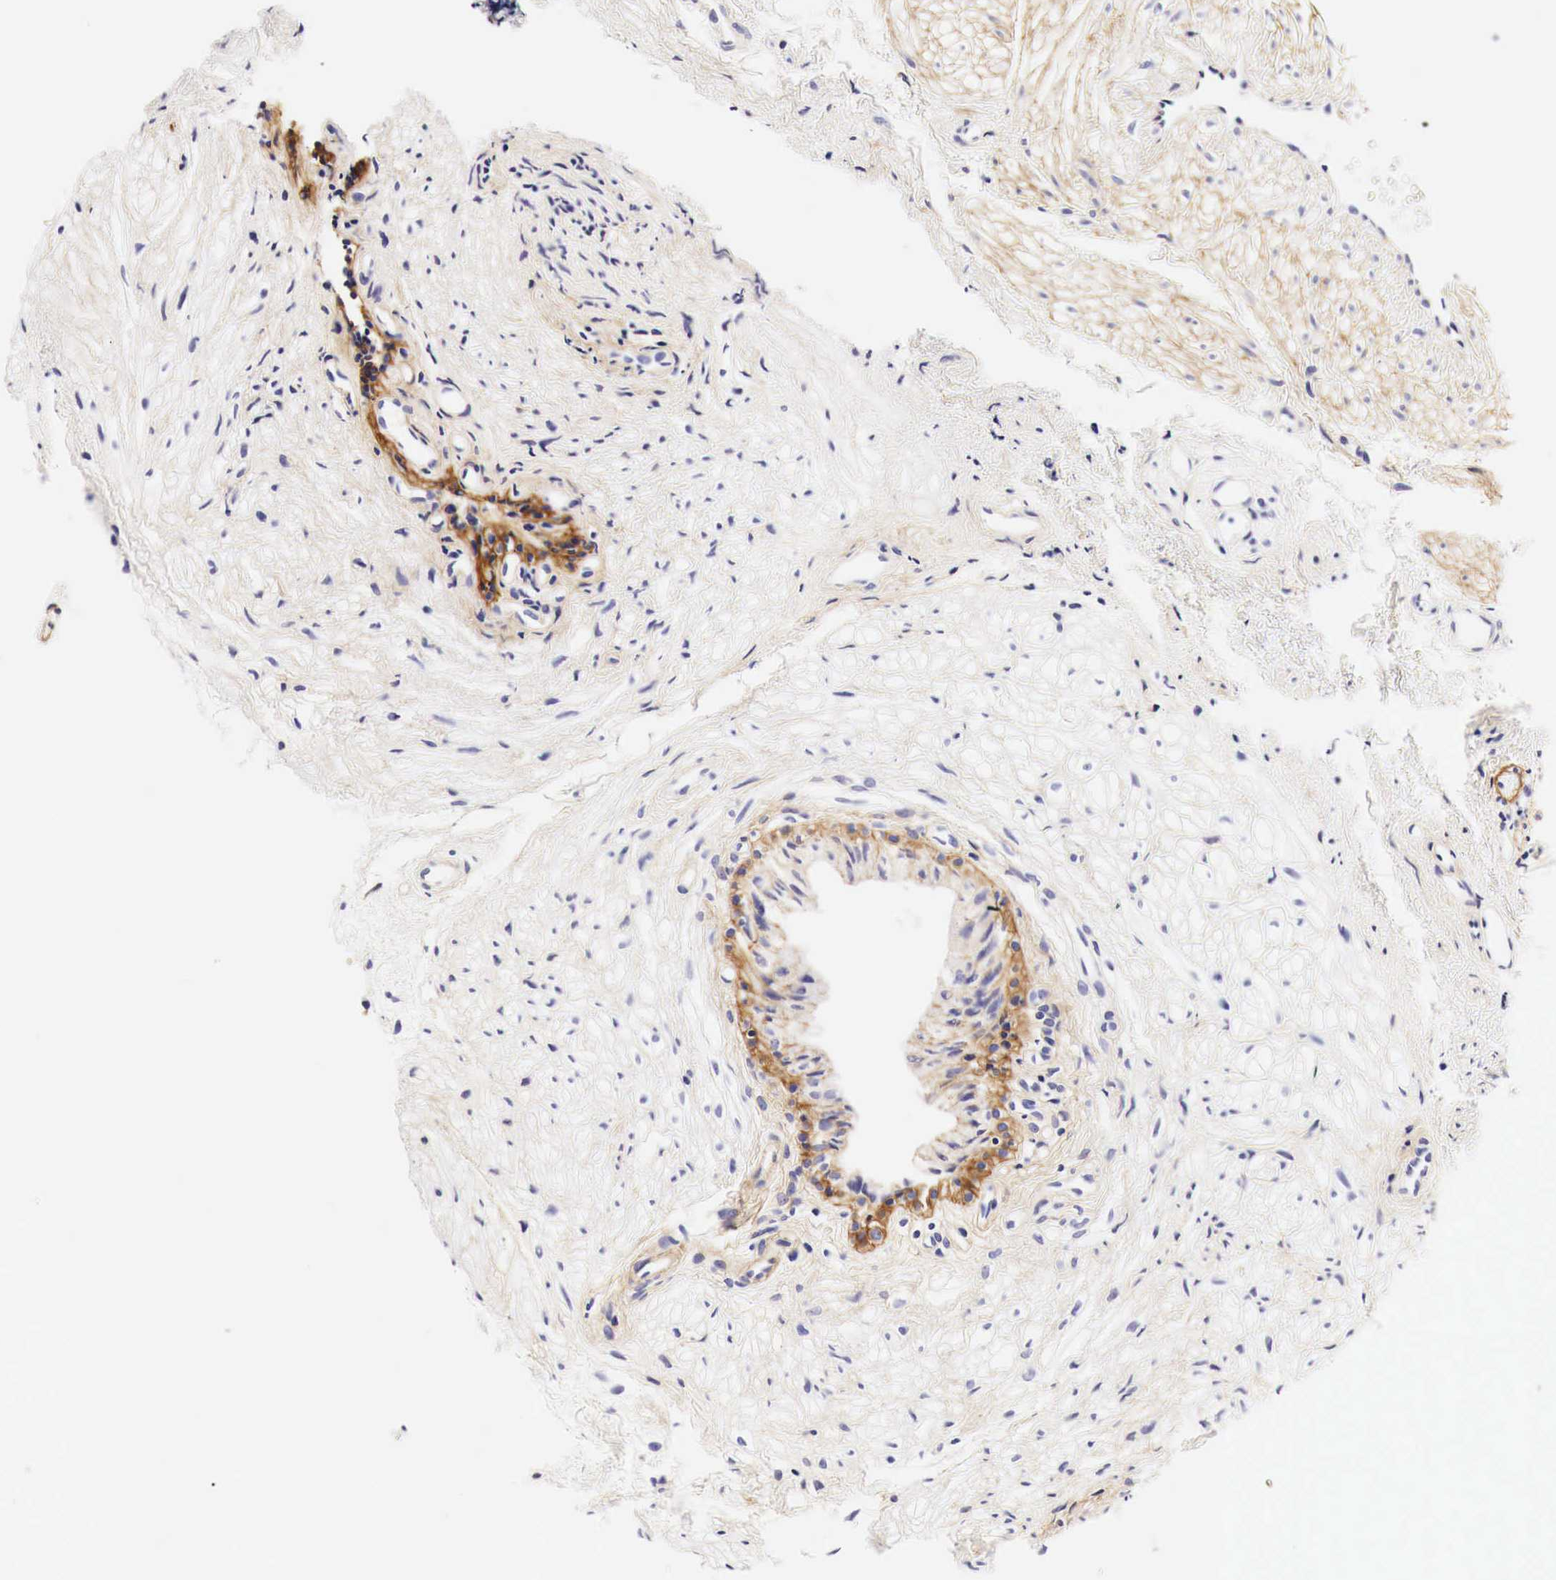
{"staining": {"intensity": "strong", "quantity": ">75%", "location": "cytoplasmic/membranous"}, "tissue": "epididymis", "cell_type": "Glandular cells", "image_type": "normal", "snomed": [{"axis": "morphology", "description": "Normal tissue, NOS"}, {"axis": "topography", "description": "Epididymis"}], "caption": "An IHC histopathology image of unremarkable tissue is shown. Protein staining in brown shows strong cytoplasmic/membranous positivity in epididymis within glandular cells.", "gene": "EGFR", "patient": {"sex": "male", "age": 74}}